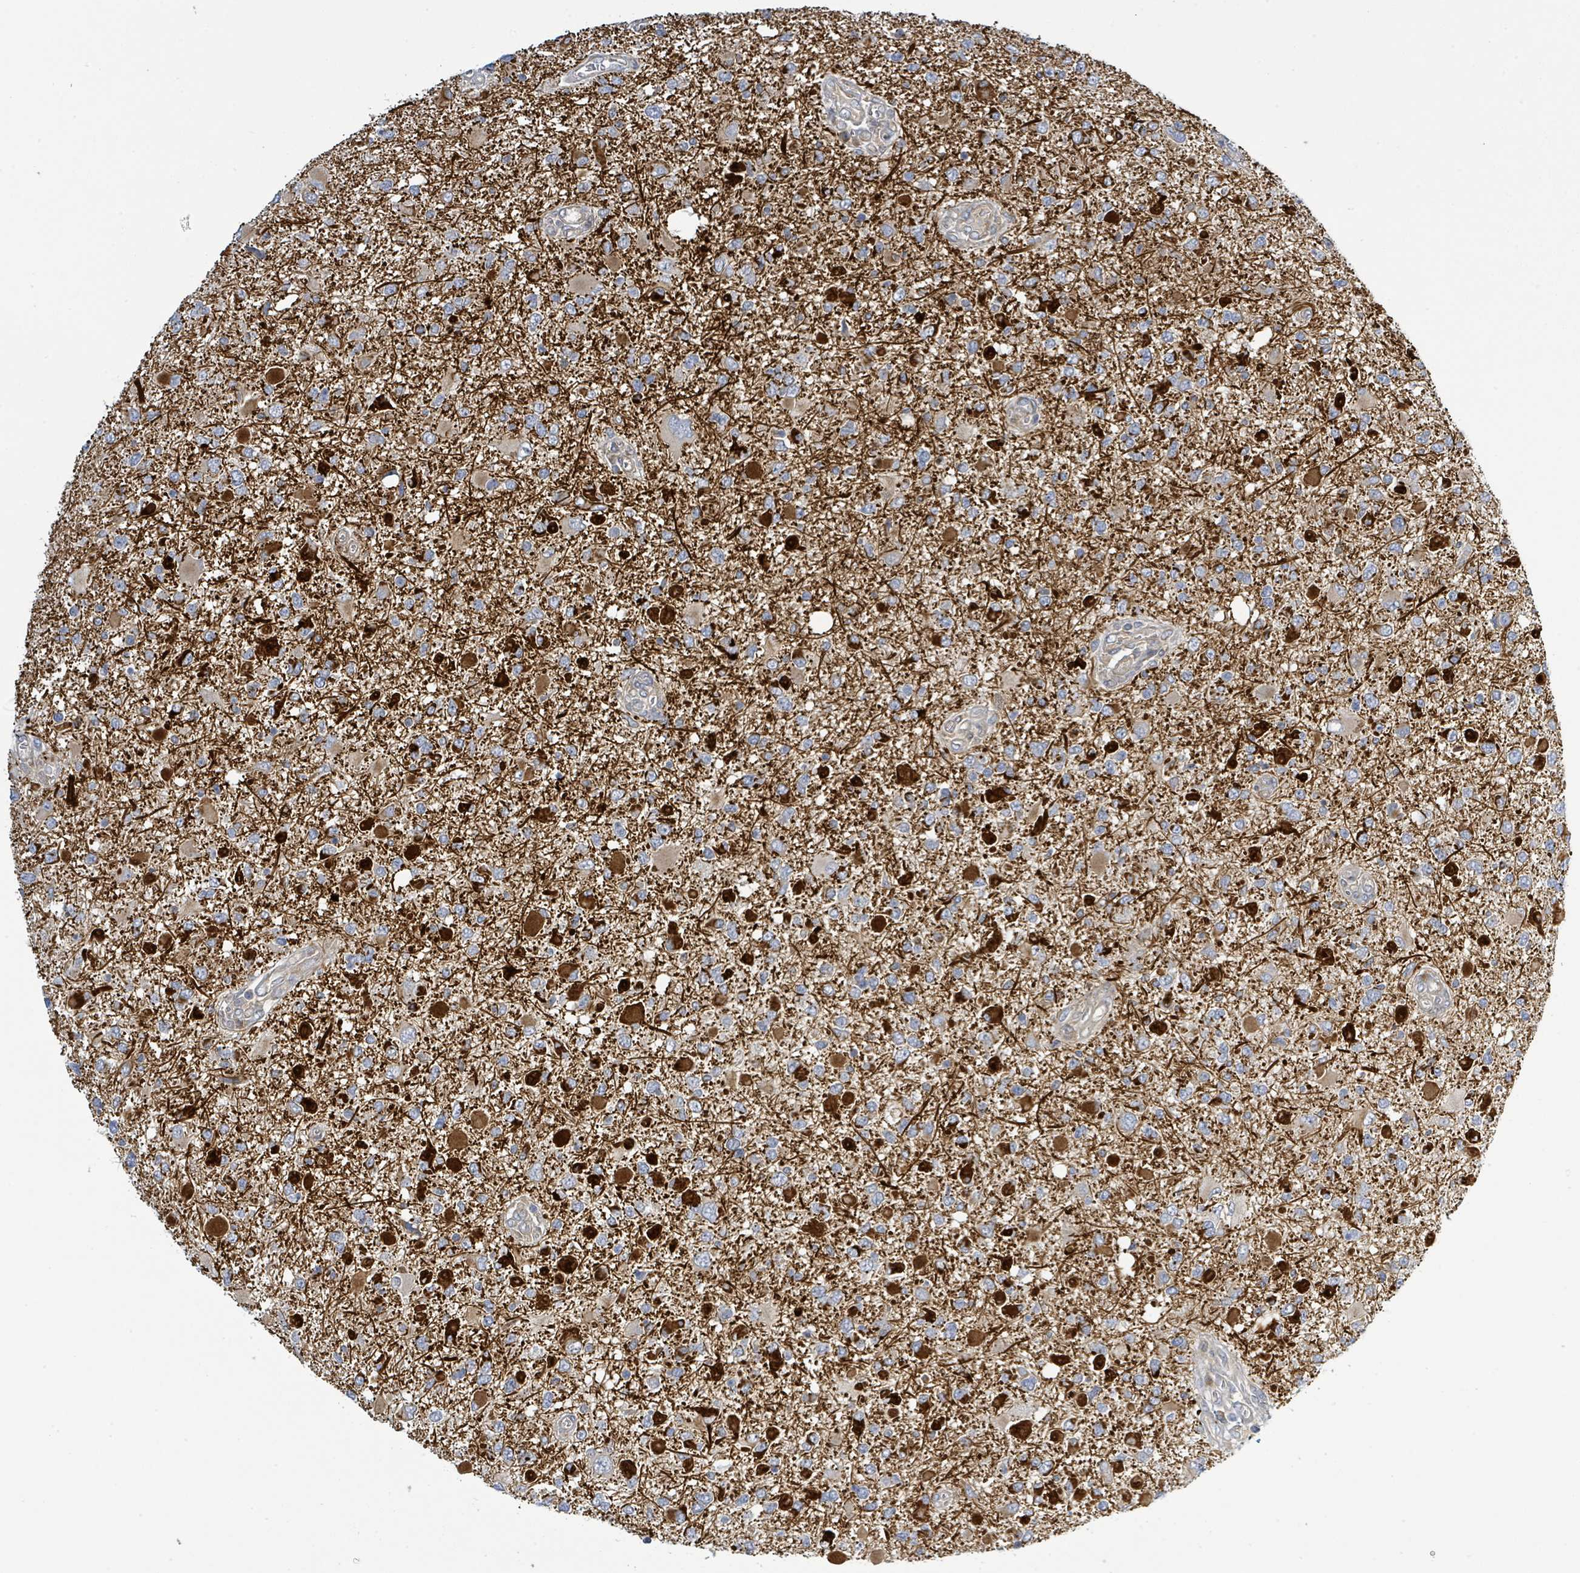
{"staining": {"intensity": "strong", "quantity": "25%-75%", "location": "cytoplasmic/membranous"}, "tissue": "glioma", "cell_type": "Tumor cells", "image_type": "cancer", "snomed": [{"axis": "morphology", "description": "Glioma, malignant, High grade"}, {"axis": "topography", "description": "Brain"}], "caption": "This histopathology image shows immunohistochemistry (IHC) staining of human glioma, with high strong cytoplasmic/membranous positivity in approximately 25%-75% of tumor cells.", "gene": "CFAP210", "patient": {"sex": "male", "age": 53}}